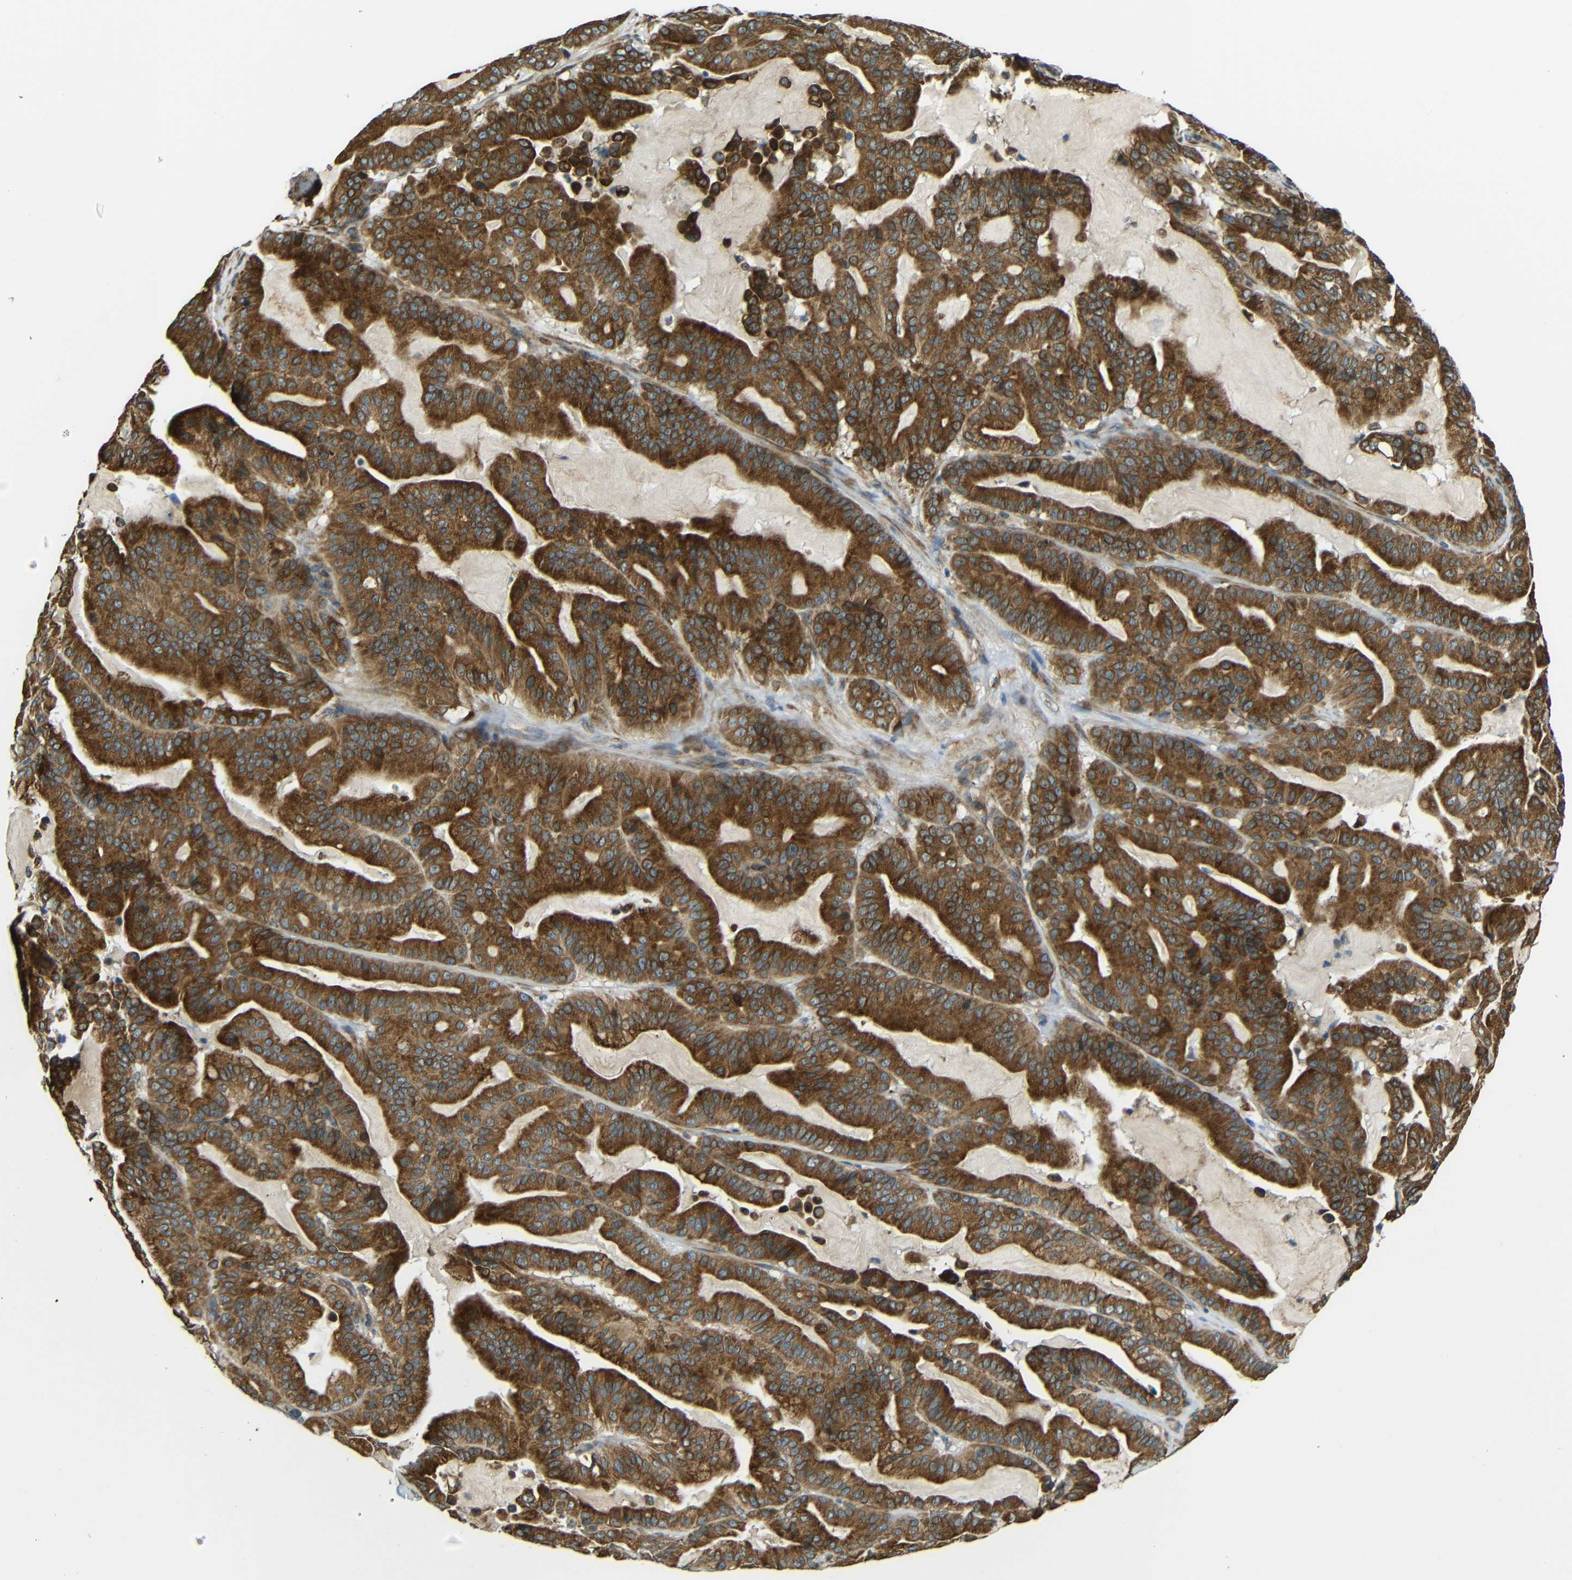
{"staining": {"intensity": "strong", "quantity": ">75%", "location": "cytoplasmic/membranous"}, "tissue": "pancreatic cancer", "cell_type": "Tumor cells", "image_type": "cancer", "snomed": [{"axis": "morphology", "description": "Adenocarcinoma, NOS"}, {"axis": "topography", "description": "Pancreas"}], "caption": "DAB (3,3'-diaminobenzidine) immunohistochemical staining of pancreatic cancer (adenocarcinoma) shows strong cytoplasmic/membranous protein positivity in approximately >75% of tumor cells.", "gene": "VAPB", "patient": {"sex": "male", "age": 63}}